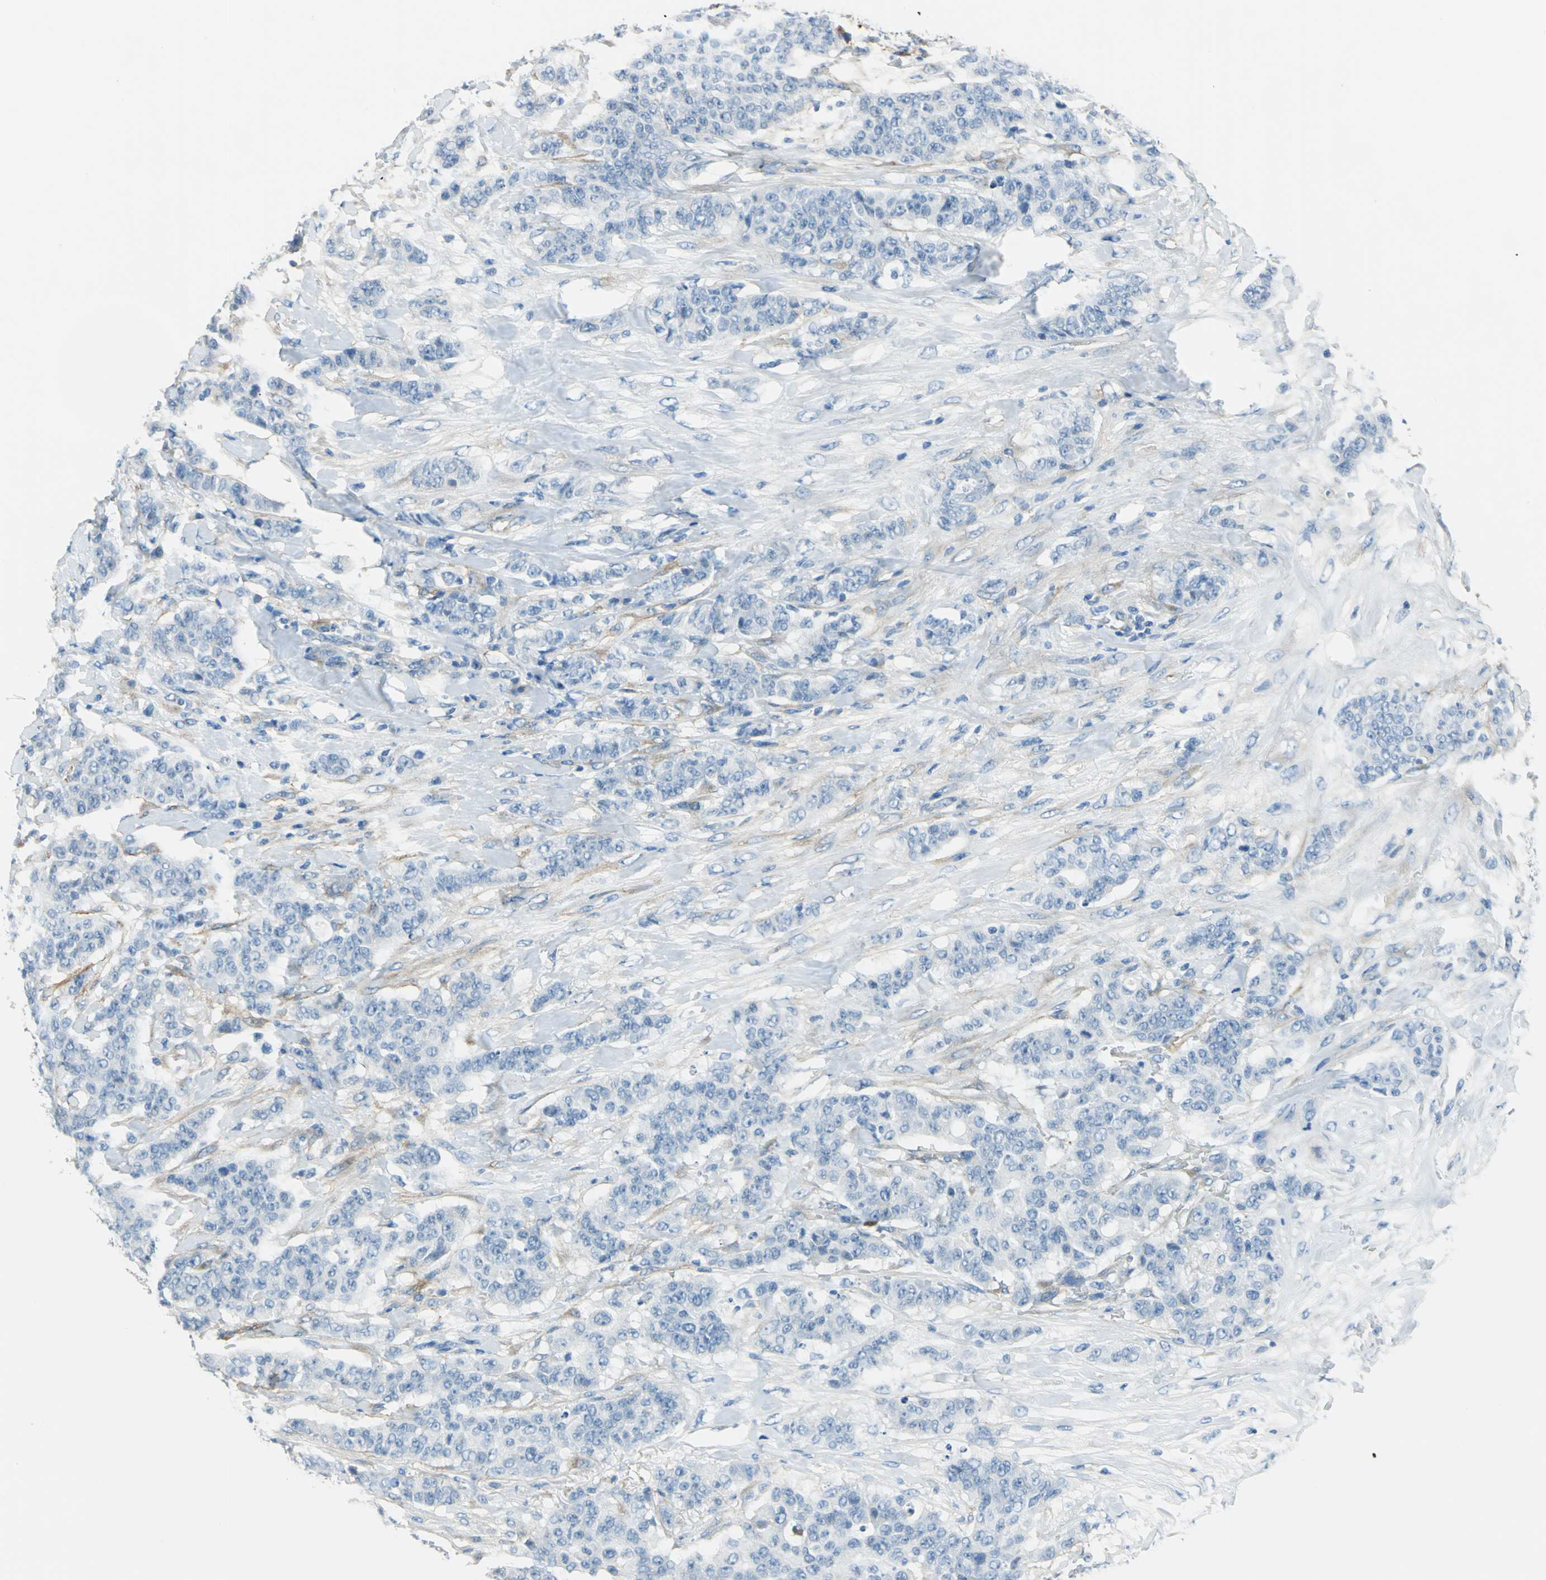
{"staining": {"intensity": "negative", "quantity": "none", "location": "none"}, "tissue": "breast cancer", "cell_type": "Tumor cells", "image_type": "cancer", "snomed": [{"axis": "morphology", "description": "Duct carcinoma"}, {"axis": "topography", "description": "Breast"}], "caption": "The immunohistochemistry histopathology image has no significant staining in tumor cells of breast cancer (invasive ductal carcinoma) tissue. (DAB (3,3'-diaminobenzidine) immunohistochemistry with hematoxylin counter stain).", "gene": "AKAP12", "patient": {"sex": "female", "age": 40}}